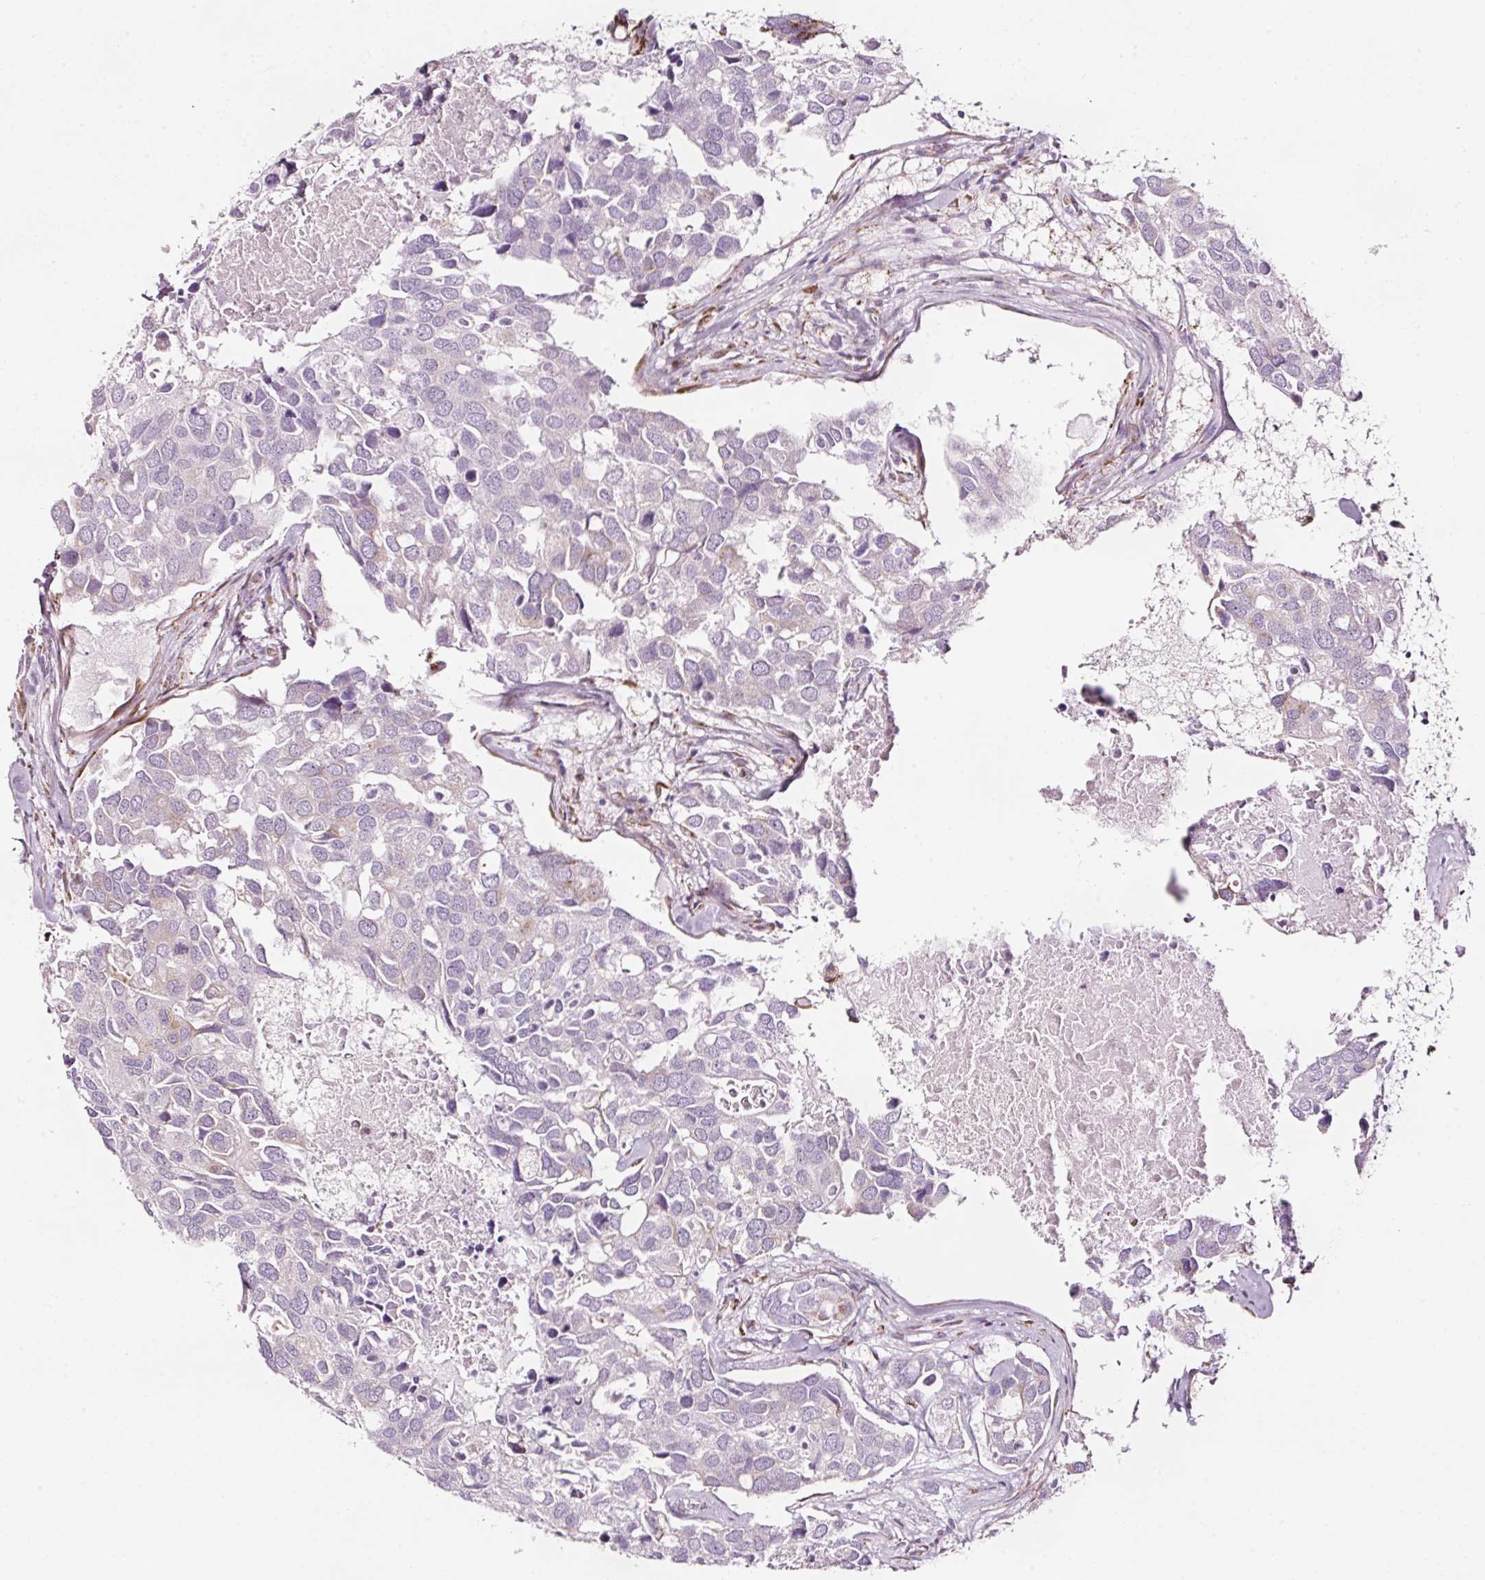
{"staining": {"intensity": "negative", "quantity": "none", "location": "none"}, "tissue": "breast cancer", "cell_type": "Tumor cells", "image_type": "cancer", "snomed": [{"axis": "morphology", "description": "Duct carcinoma"}, {"axis": "topography", "description": "Breast"}], "caption": "IHC of breast cancer shows no expression in tumor cells.", "gene": "SDF4", "patient": {"sex": "female", "age": 83}}